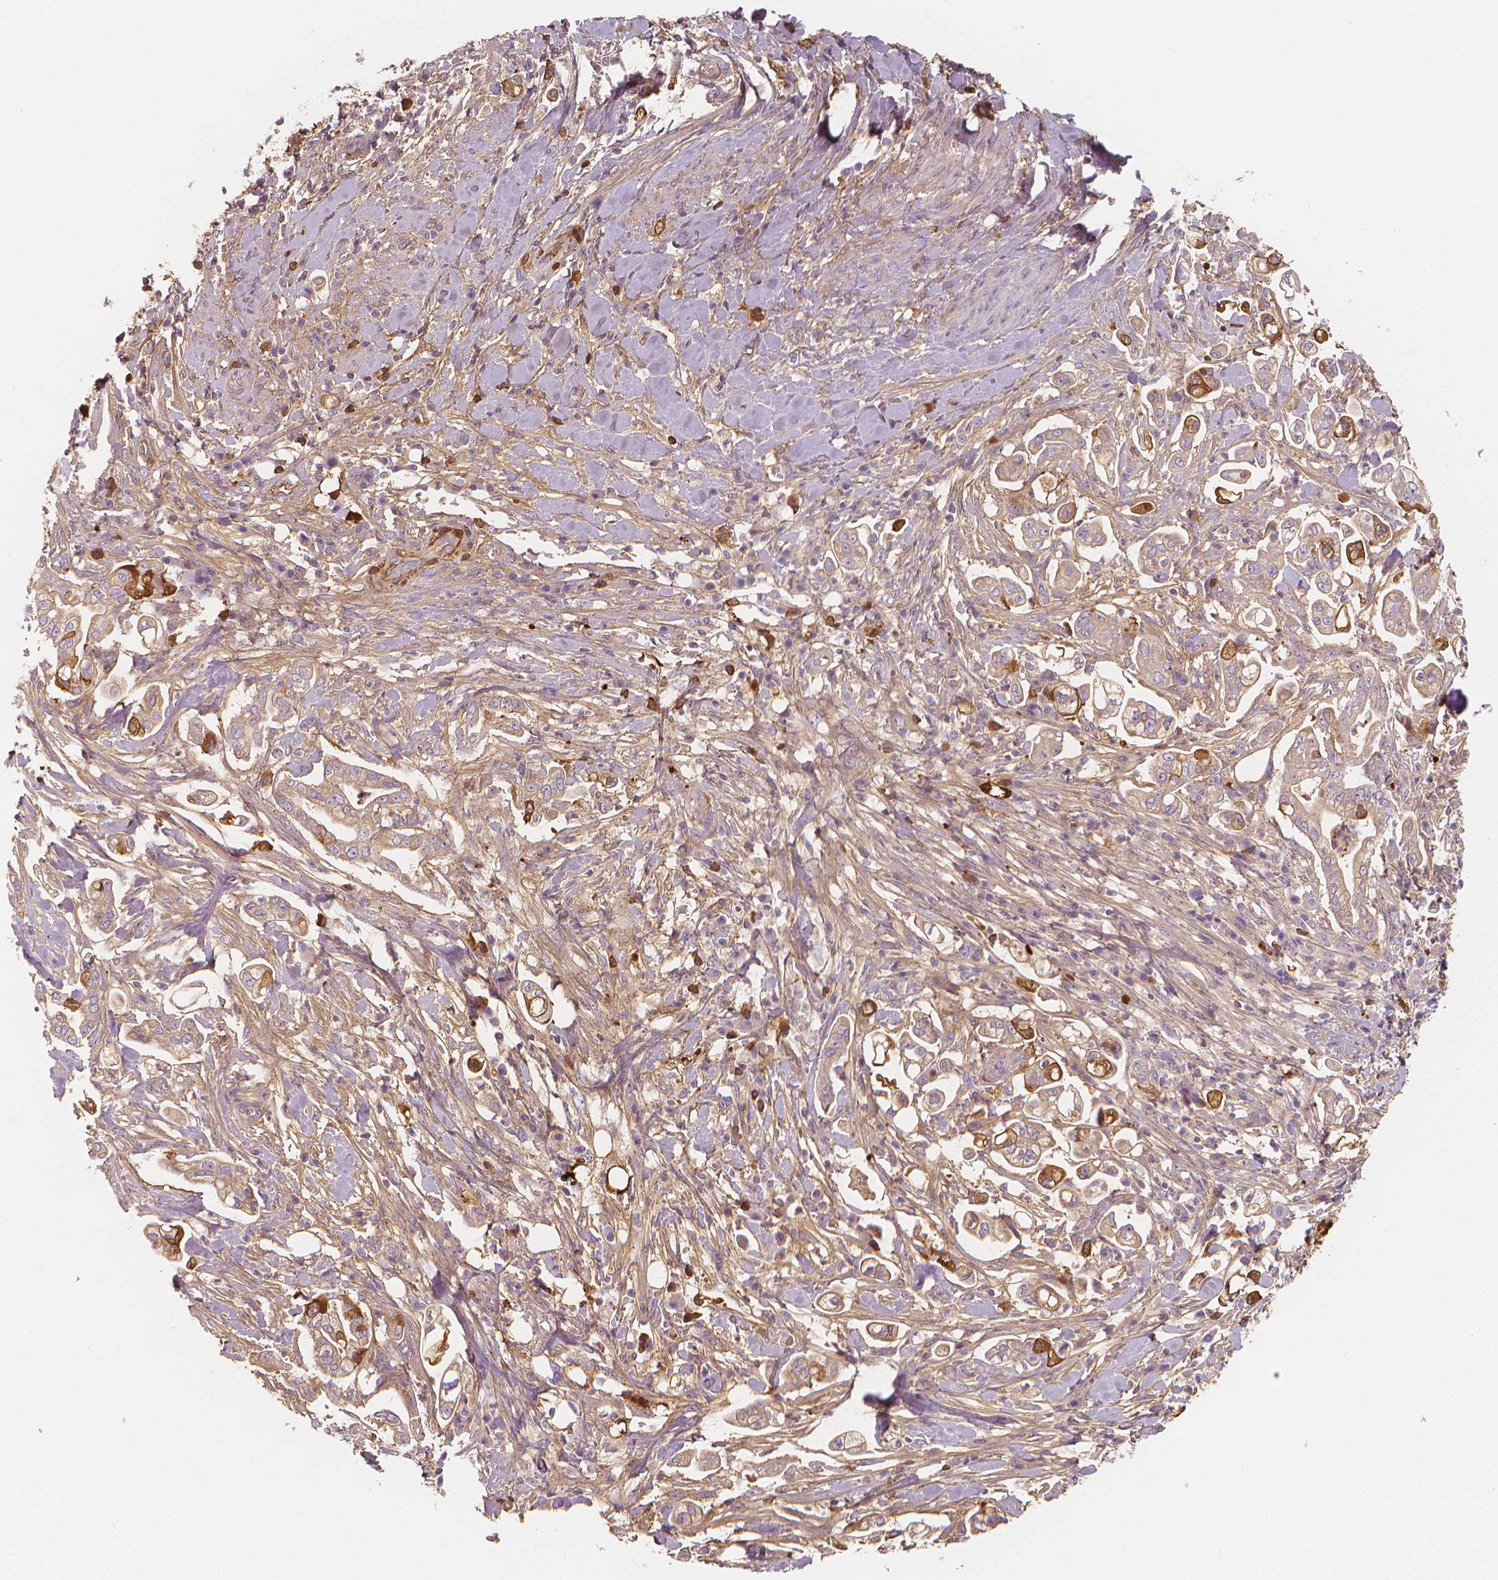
{"staining": {"intensity": "weak", "quantity": "<25%", "location": "cytoplasmic/membranous"}, "tissue": "pancreatic cancer", "cell_type": "Tumor cells", "image_type": "cancer", "snomed": [{"axis": "morphology", "description": "Adenocarcinoma, NOS"}, {"axis": "topography", "description": "Pancreas"}], "caption": "Immunohistochemistry micrograph of neoplastic tissue: human pancreatic adenocarcinoma stained with DAB (3,3'-diaminobenzidine) demonstrates no significant protein staining in tumor cells.", "gene": "APOA4", "patient": {"sex": "female", "age": 69}}